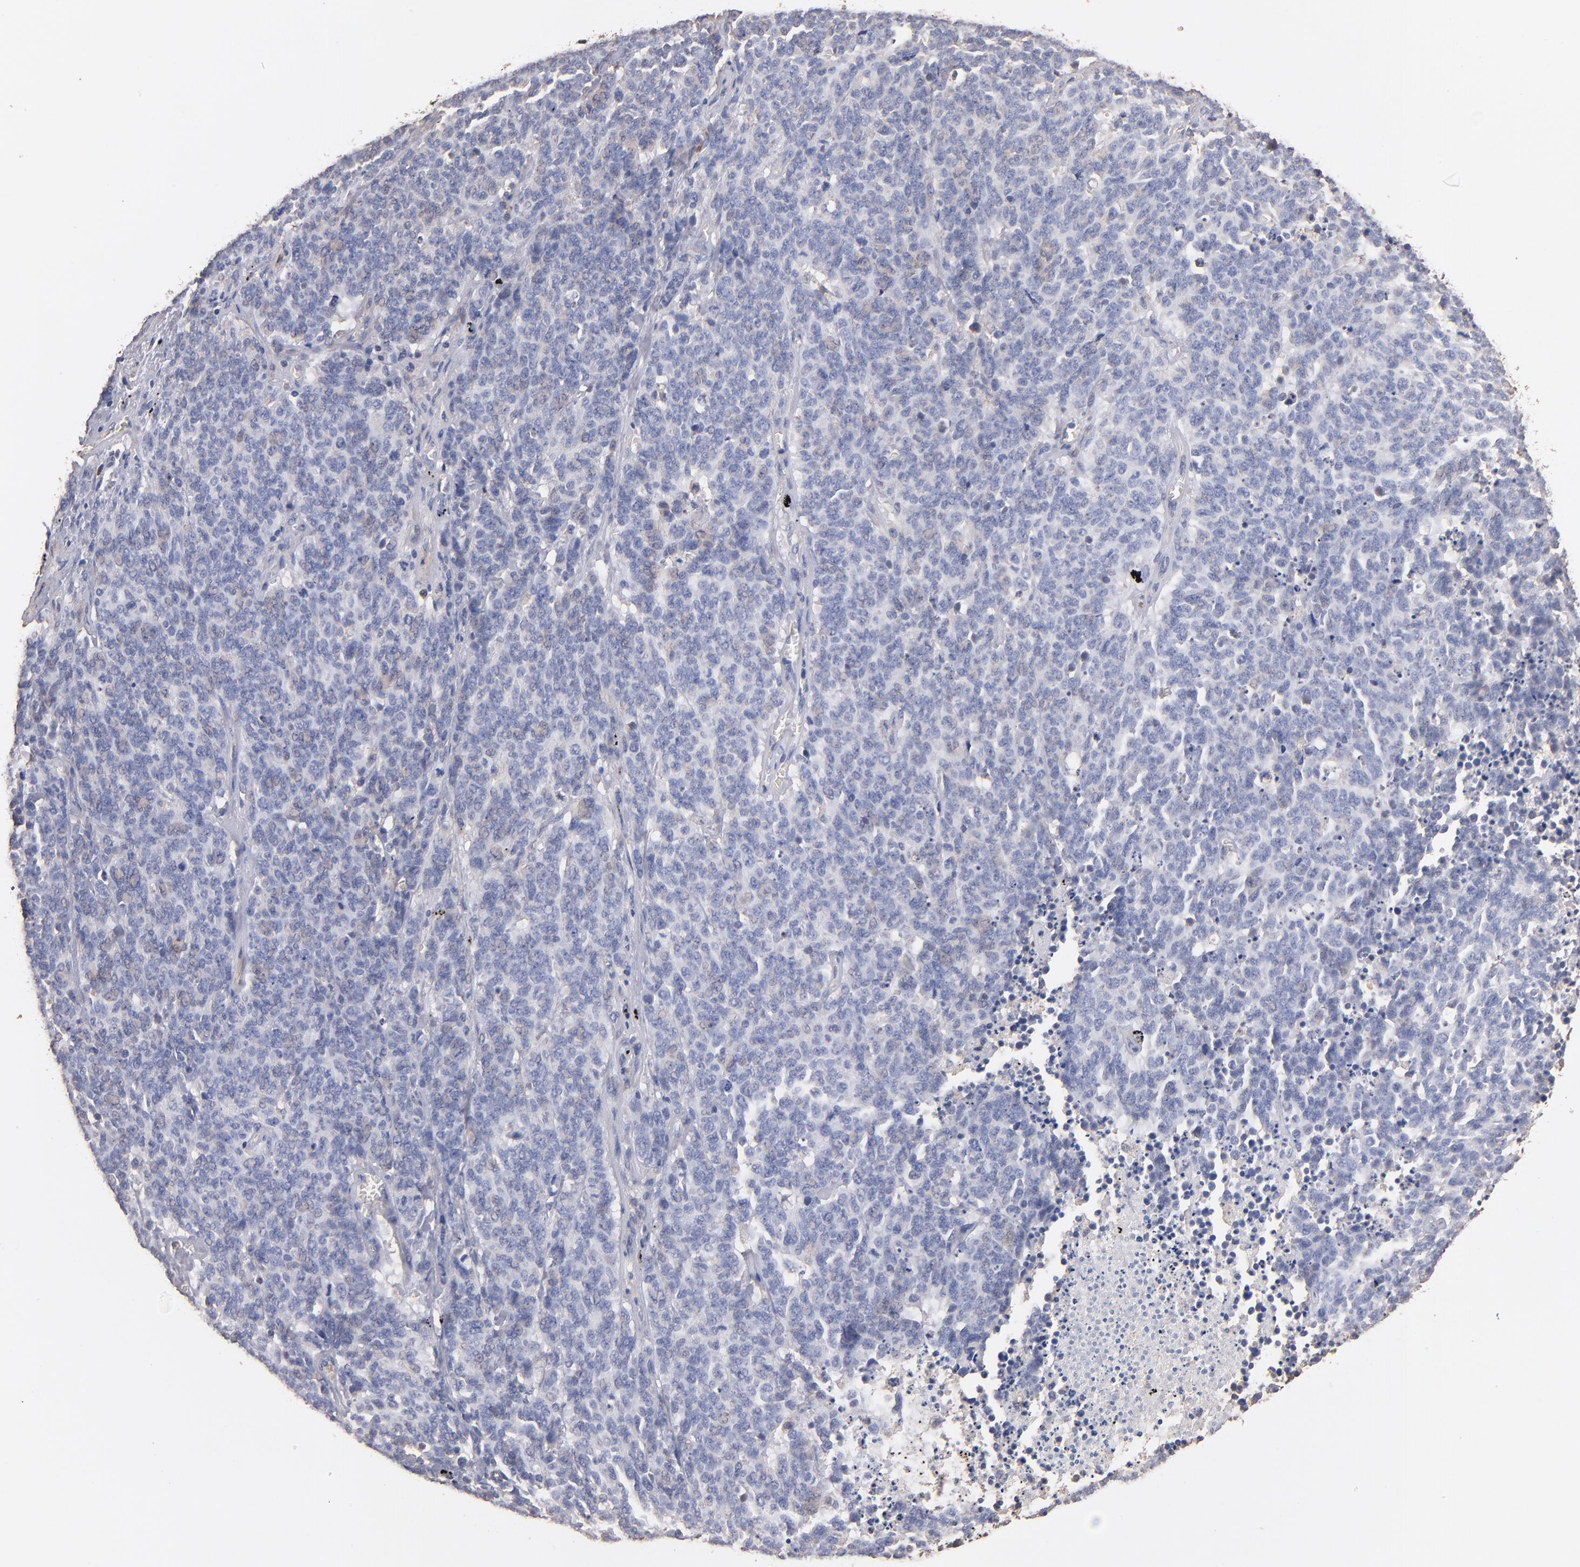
{"staining": {"intensity": "negative", "quantity": "none", "location": "none"}, "tissue": "lung cancer", "cell_type": "Tumor cells", "image_type": "cancer", "snomed": [{"axis": "morphology", "description": "Neoplasm, malignant, NOS"}, {"axis": "topography", "description": "Lung"}], "caption": "The micrograph demonstrates no significant expression in tumor cells of lung malignant neoplasm.", "gene": "RO60", "patient": {"sex": "female", "age": 58}}